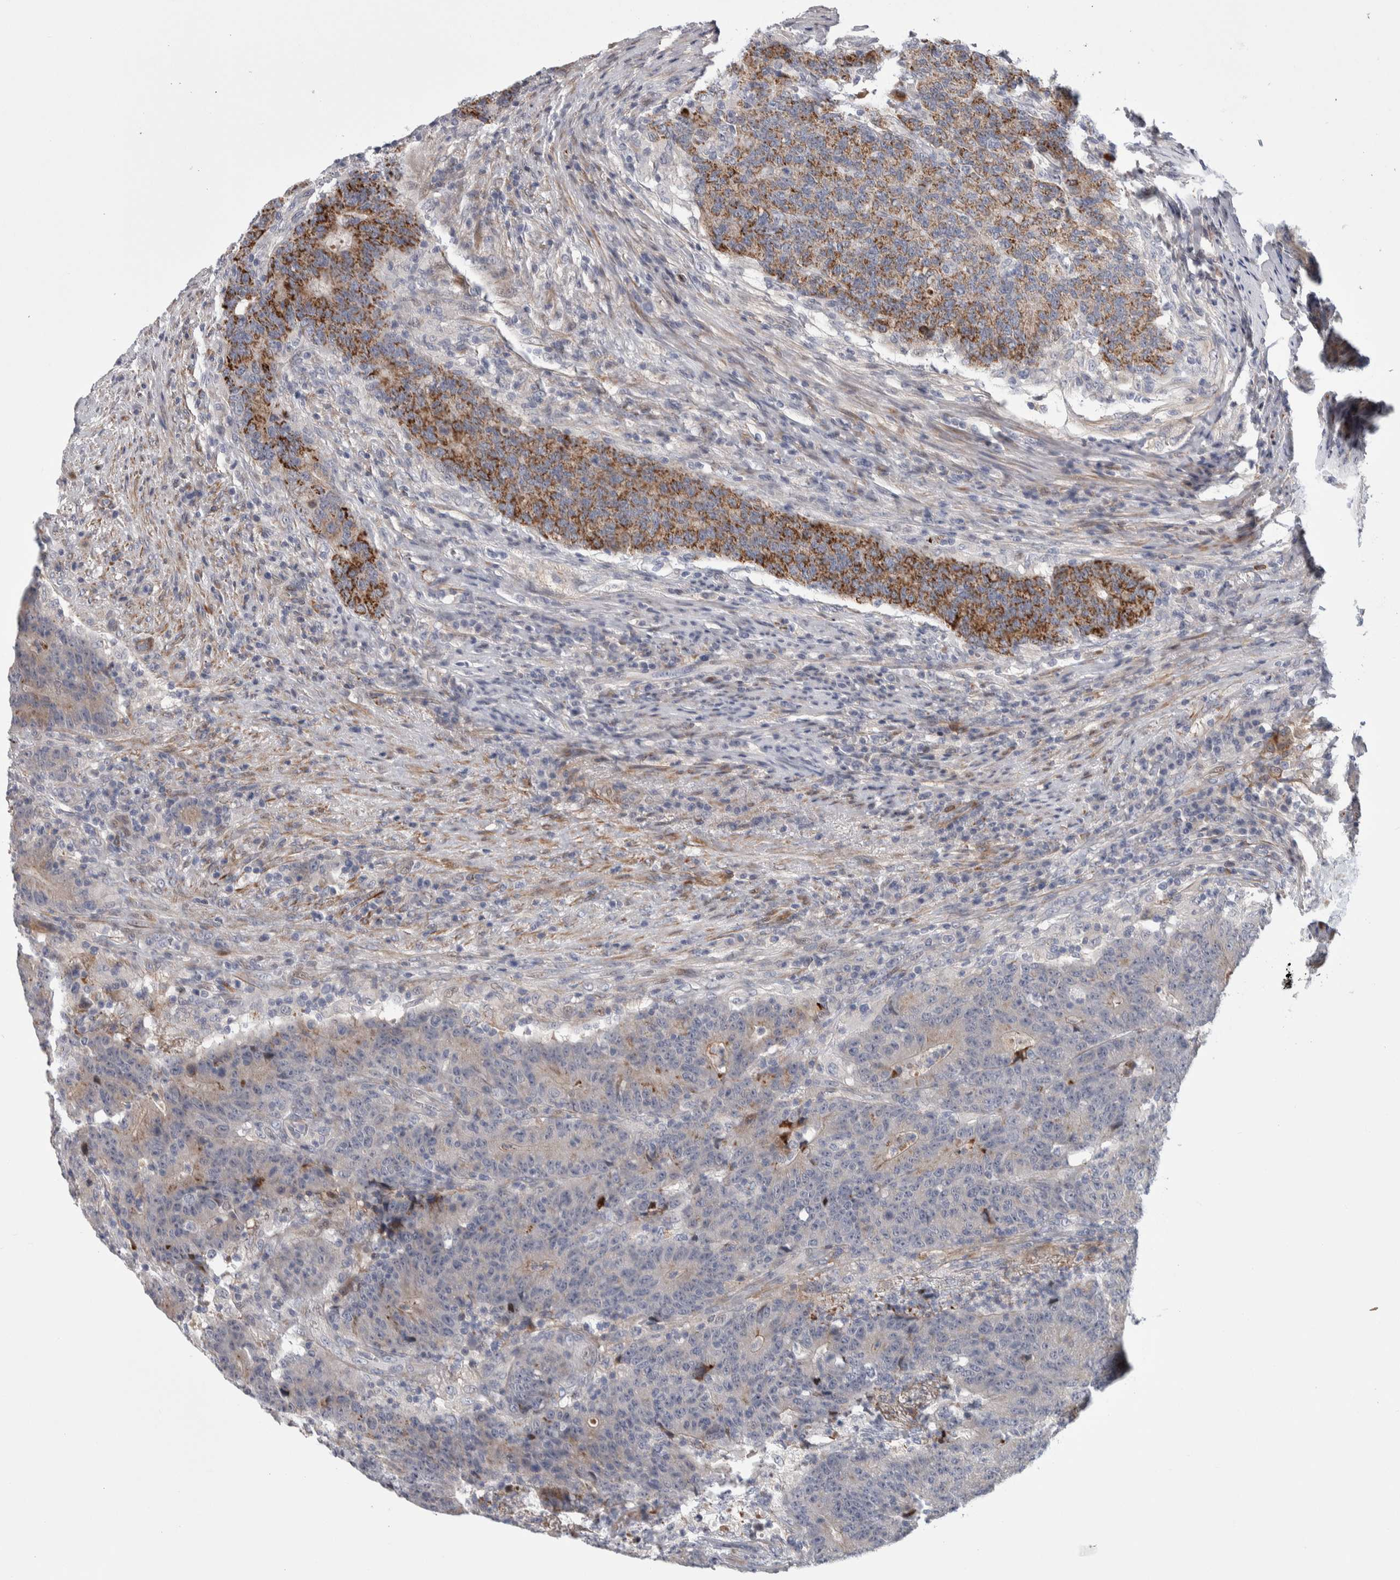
{"staining": {"intensity": "moderate", "quantity": "25%-75%", "location": "cytoplasmic/membranous"}, "tissue": "colorectal cancer", "cell_type": "Tumor cells", "image_type": "cancer", "snomed": [{"axis": "morphology", "description": "Normal tissue, NOS"}, {"axis": "morphology", "description": "Adenocarcinoma, NOS"}, {"axis": "topography", "description": "Colon"}], "caption": "Colorectal adenocarcinoma stained with immunohistochemistry reveals moderate cytoplasmic/membranous positivity in approximately 25%-75% of tumor cells.", "gene": "PSMG3", "patient": {"sex": "female", "age": 75}}